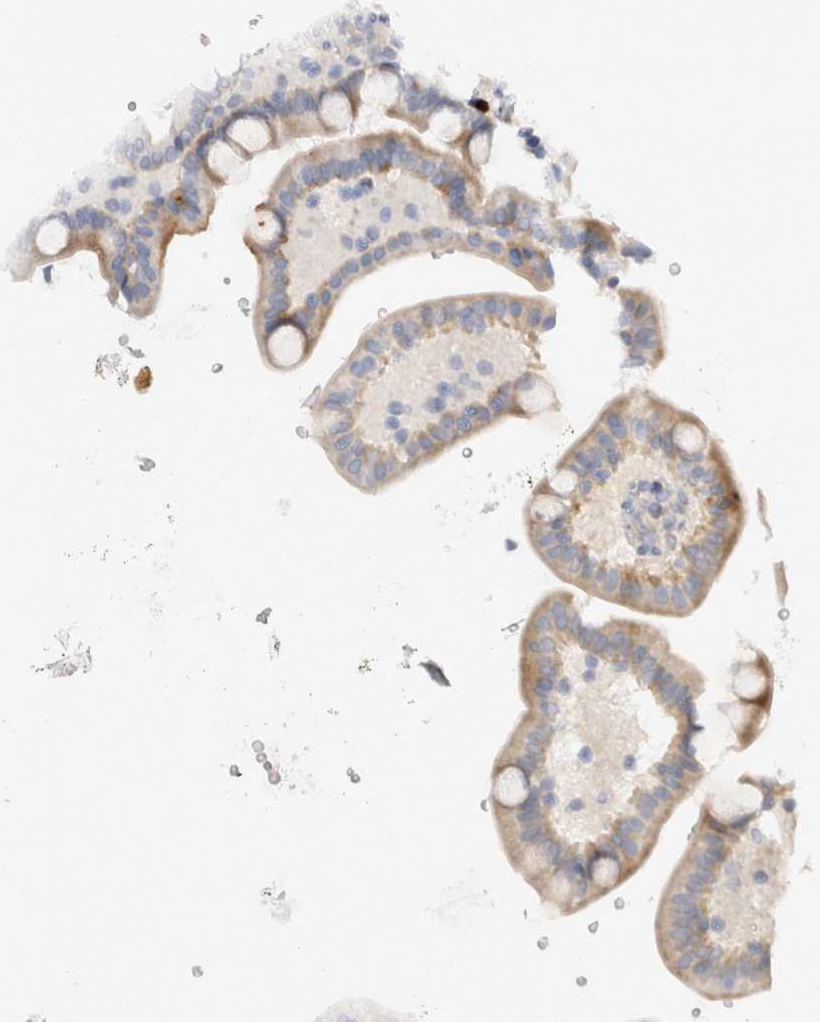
{"staining": {"intensity": "weak", "quantity": "<25%", "location": "cytoplasmic/membranous"}, "tissue": "duodenum", "cell_type": "Glandular cells", "image_type": "normal", "snomed": [{"axis": "morphology", "description": "Normal tissue, NOS"}, {"axis": "topography", "description": "Duodenum"}], "caption": "A high-resolution histopathology image shows IHC staining of unremarkable duodenum, which reveals no significant positivity in glandular cells. (Brightfield microscopy of DAB (3,3'-diaminobenzidine) immunohistochemistry (IHC) at high magnification).", "gene": "SPINK2", "patient": {"sex": "male", "age": 54}}